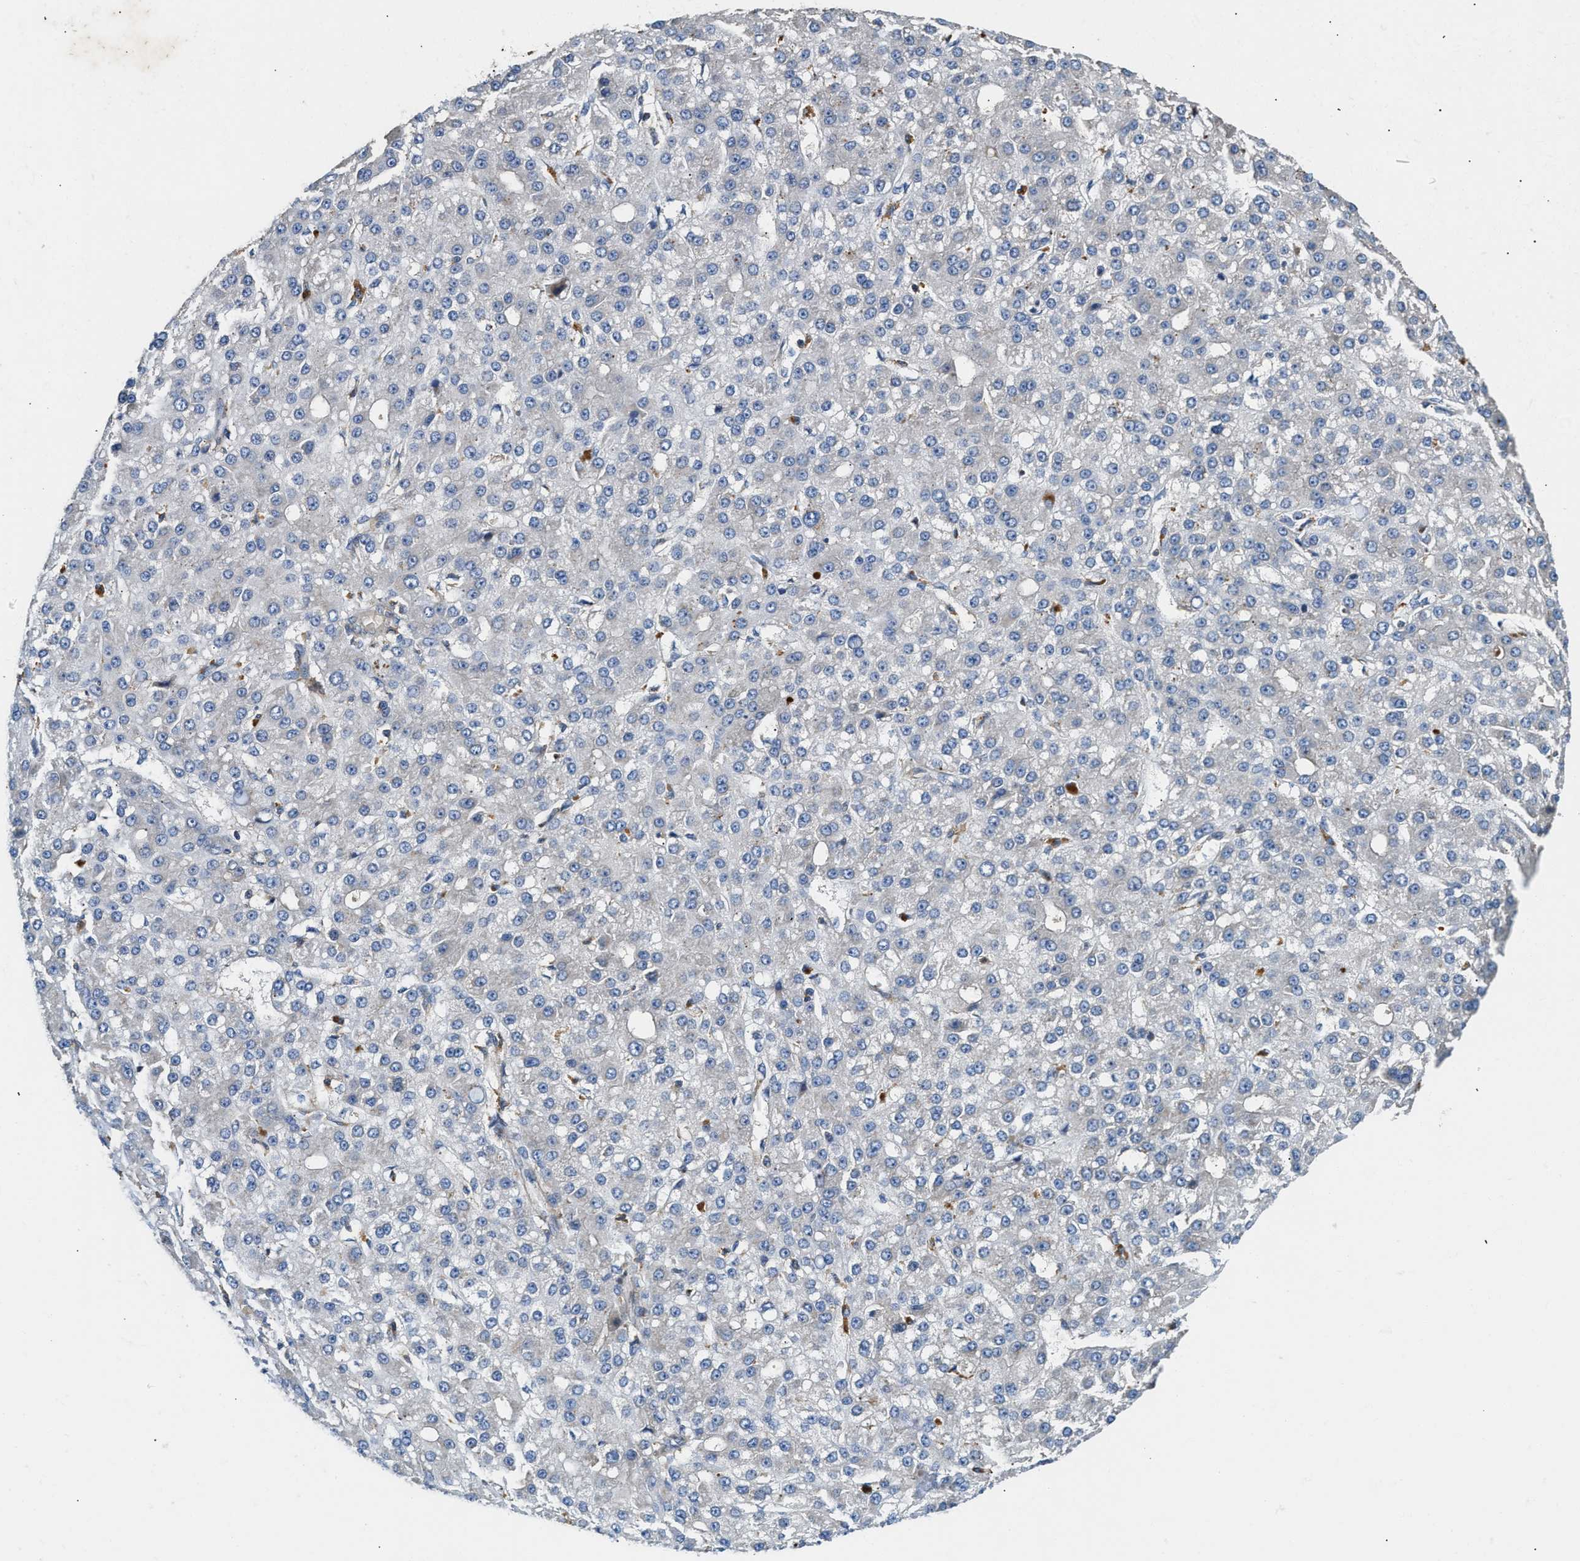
{"staining": {"intensity": "negative", "quantity": "none", "location": "none"}, "tissue": "liver cancer", "cell_type": "Tumor cells", "image_type": "cancer", "snomed": [{"axis": "morphology", "description": "Carcinoma, Hepatocellular, NOS"}, {"axis": "topography", "description": "Liver"}], "caption": "The image reveals no staining of tumor cells in hepatocellular carcinoma (liver). Nuclei are stained in blue.", "gene": "OSTF1", "patient": {"sex": "male", "age": 67}}